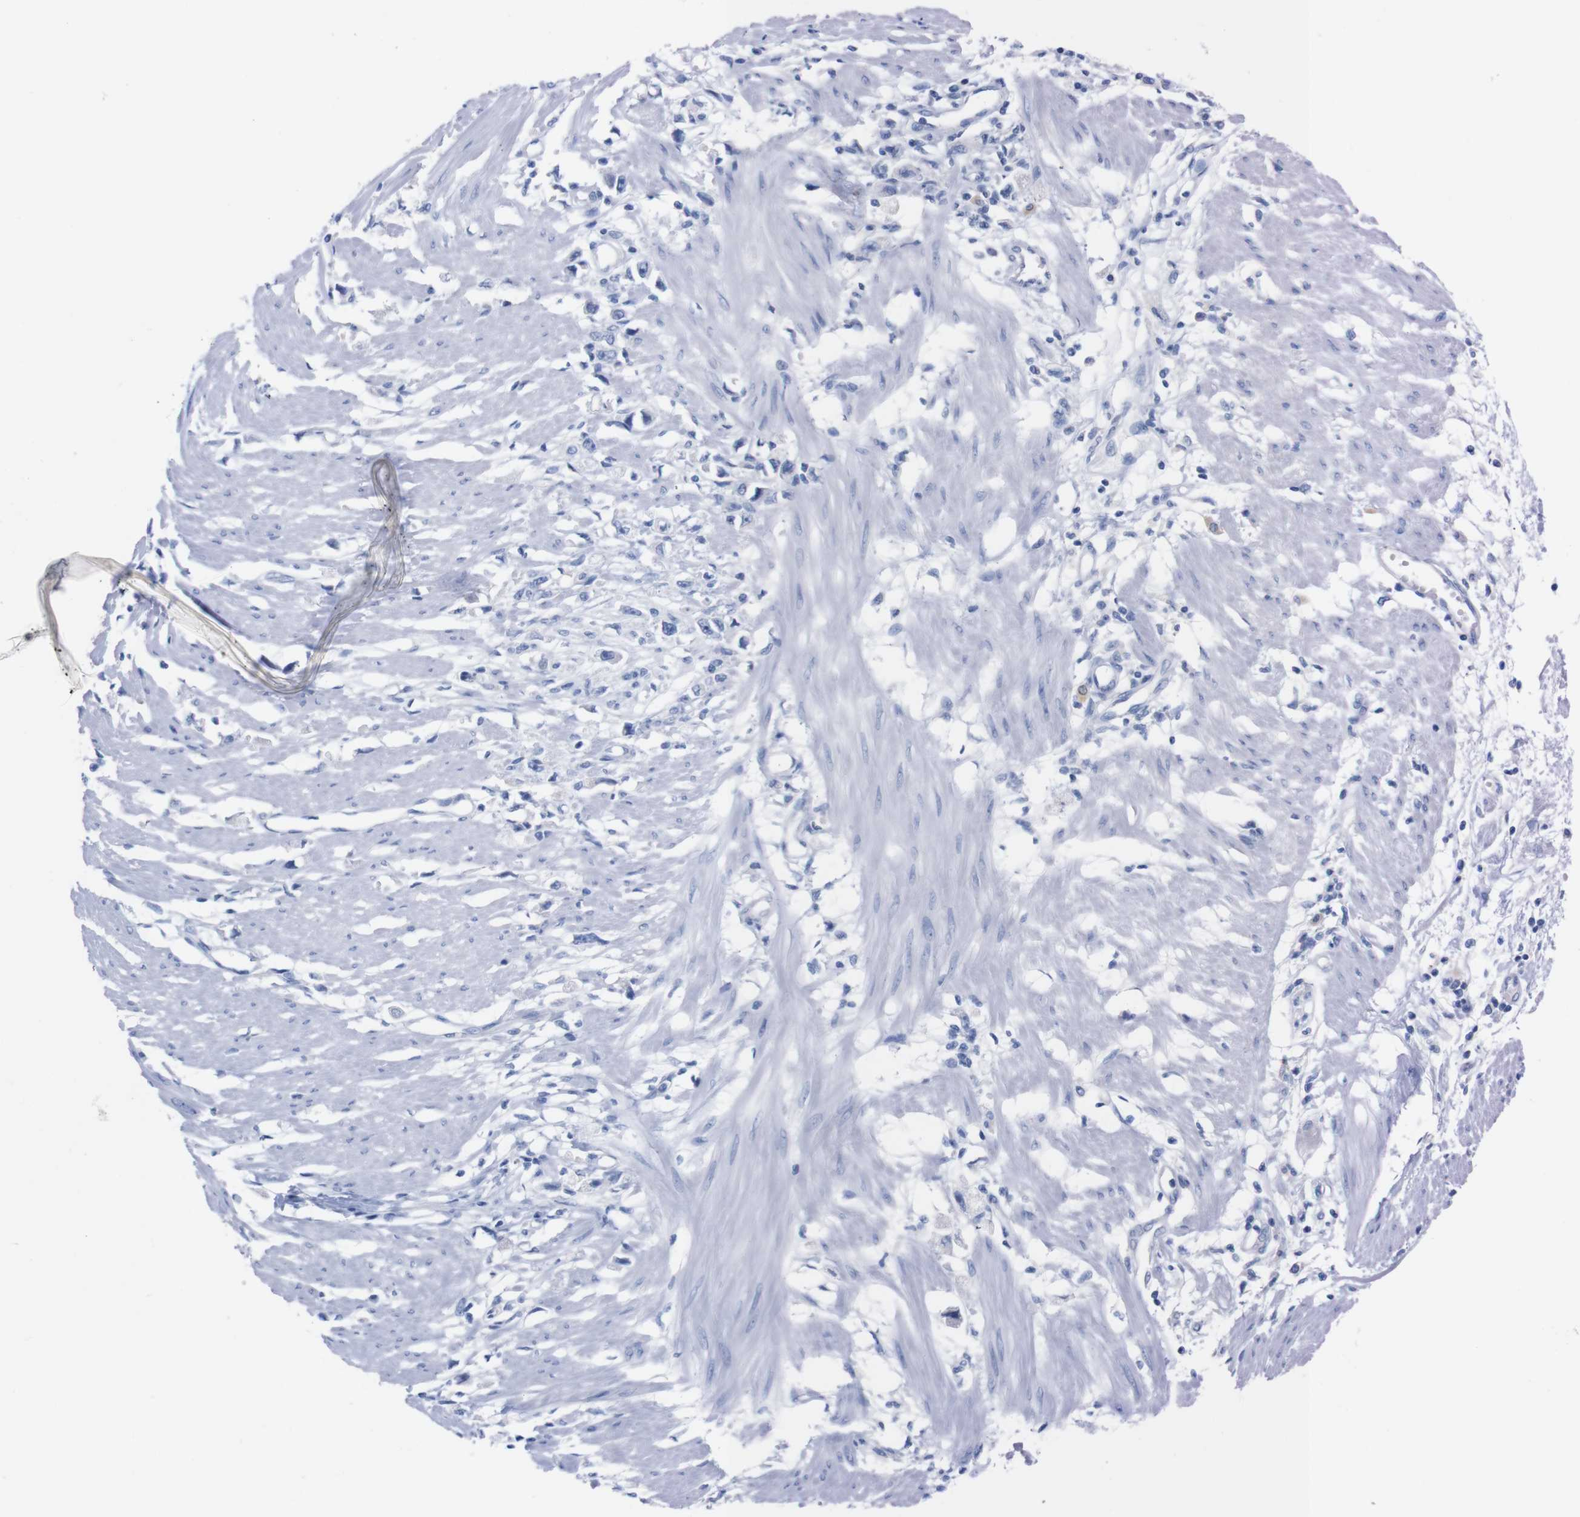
{"staining": {"intensity": "negative", "quantity": "none", "location": "none"}, "tissue": "stomach cancer", "cell_type": "Tumor cells", "image_type": "cancer", "snomed": [{"axis": "morphology", "description": "Adenocarcinoma, NOS"}, {"axis": "topography", "description": "Stomach"}], "caption": "This is an immunohistochemistry photomicrograph of human adenocarcinoma (stomach). There is no staining in tumor cells.", "gene": "TMEM243", "patient": {"sex": "female", "age": 59}}